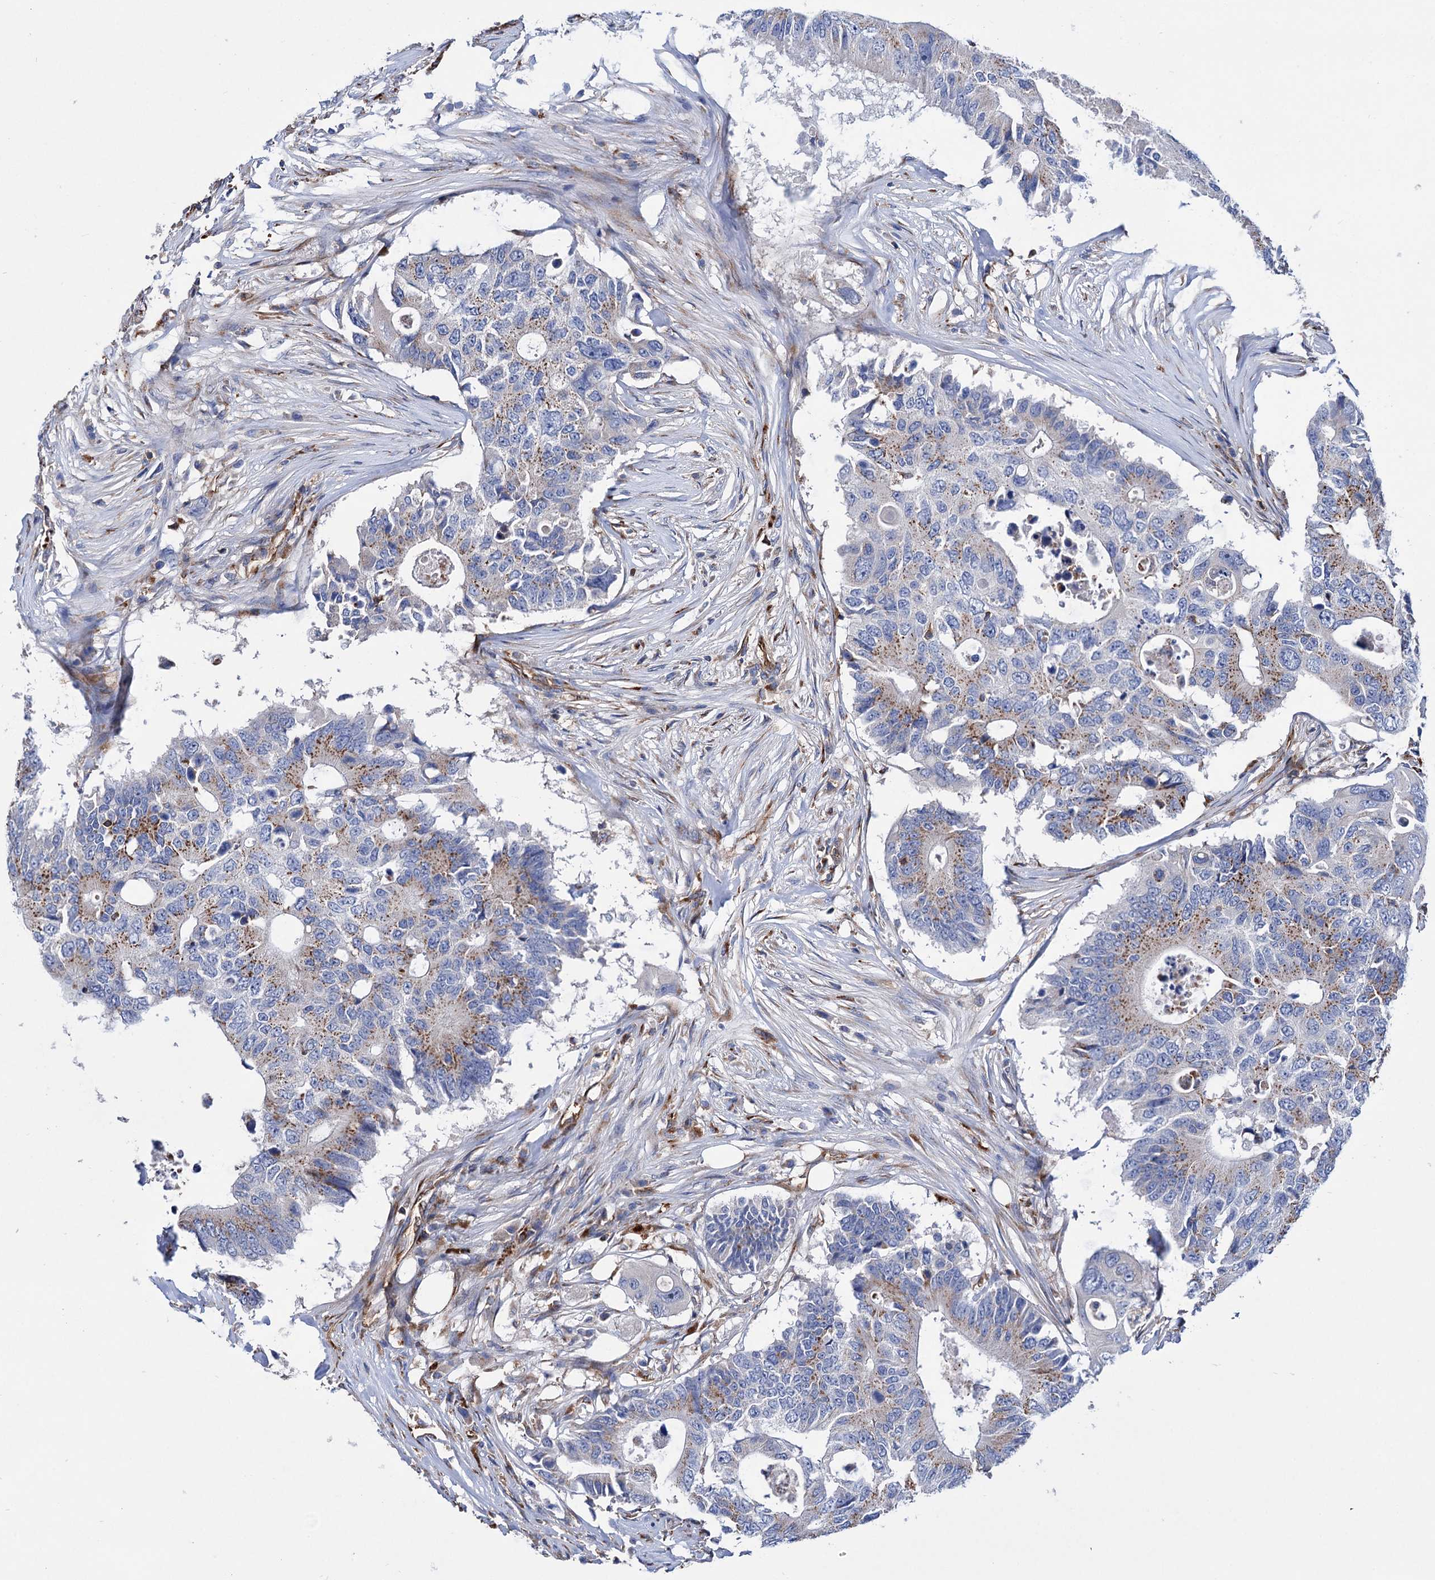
{"staining": {"intensity": "moderate", "quantity": ">75%", "location": "cytoplasmic/membranous"}, "tissue": "colorectal cancer", "cell_type": "Tumor cells", "image_type": "cancer", "snomed": [{"axis": "morphology", "description": "Adenocarcinoma, NOS"}, {"axis": "topography", "description": "Colon"}], "caption": "Colorectal adenocarcinoma was stained to show a protein in brown. There is medium levels of moderate cytoplasmic/membranous expression in approximately >75% of tumor cells. The protein is shown in brown color, while the nuclei are stained blue.", "gene": "SCPEP1", "patient": {"sex": "male", "age": 71}}